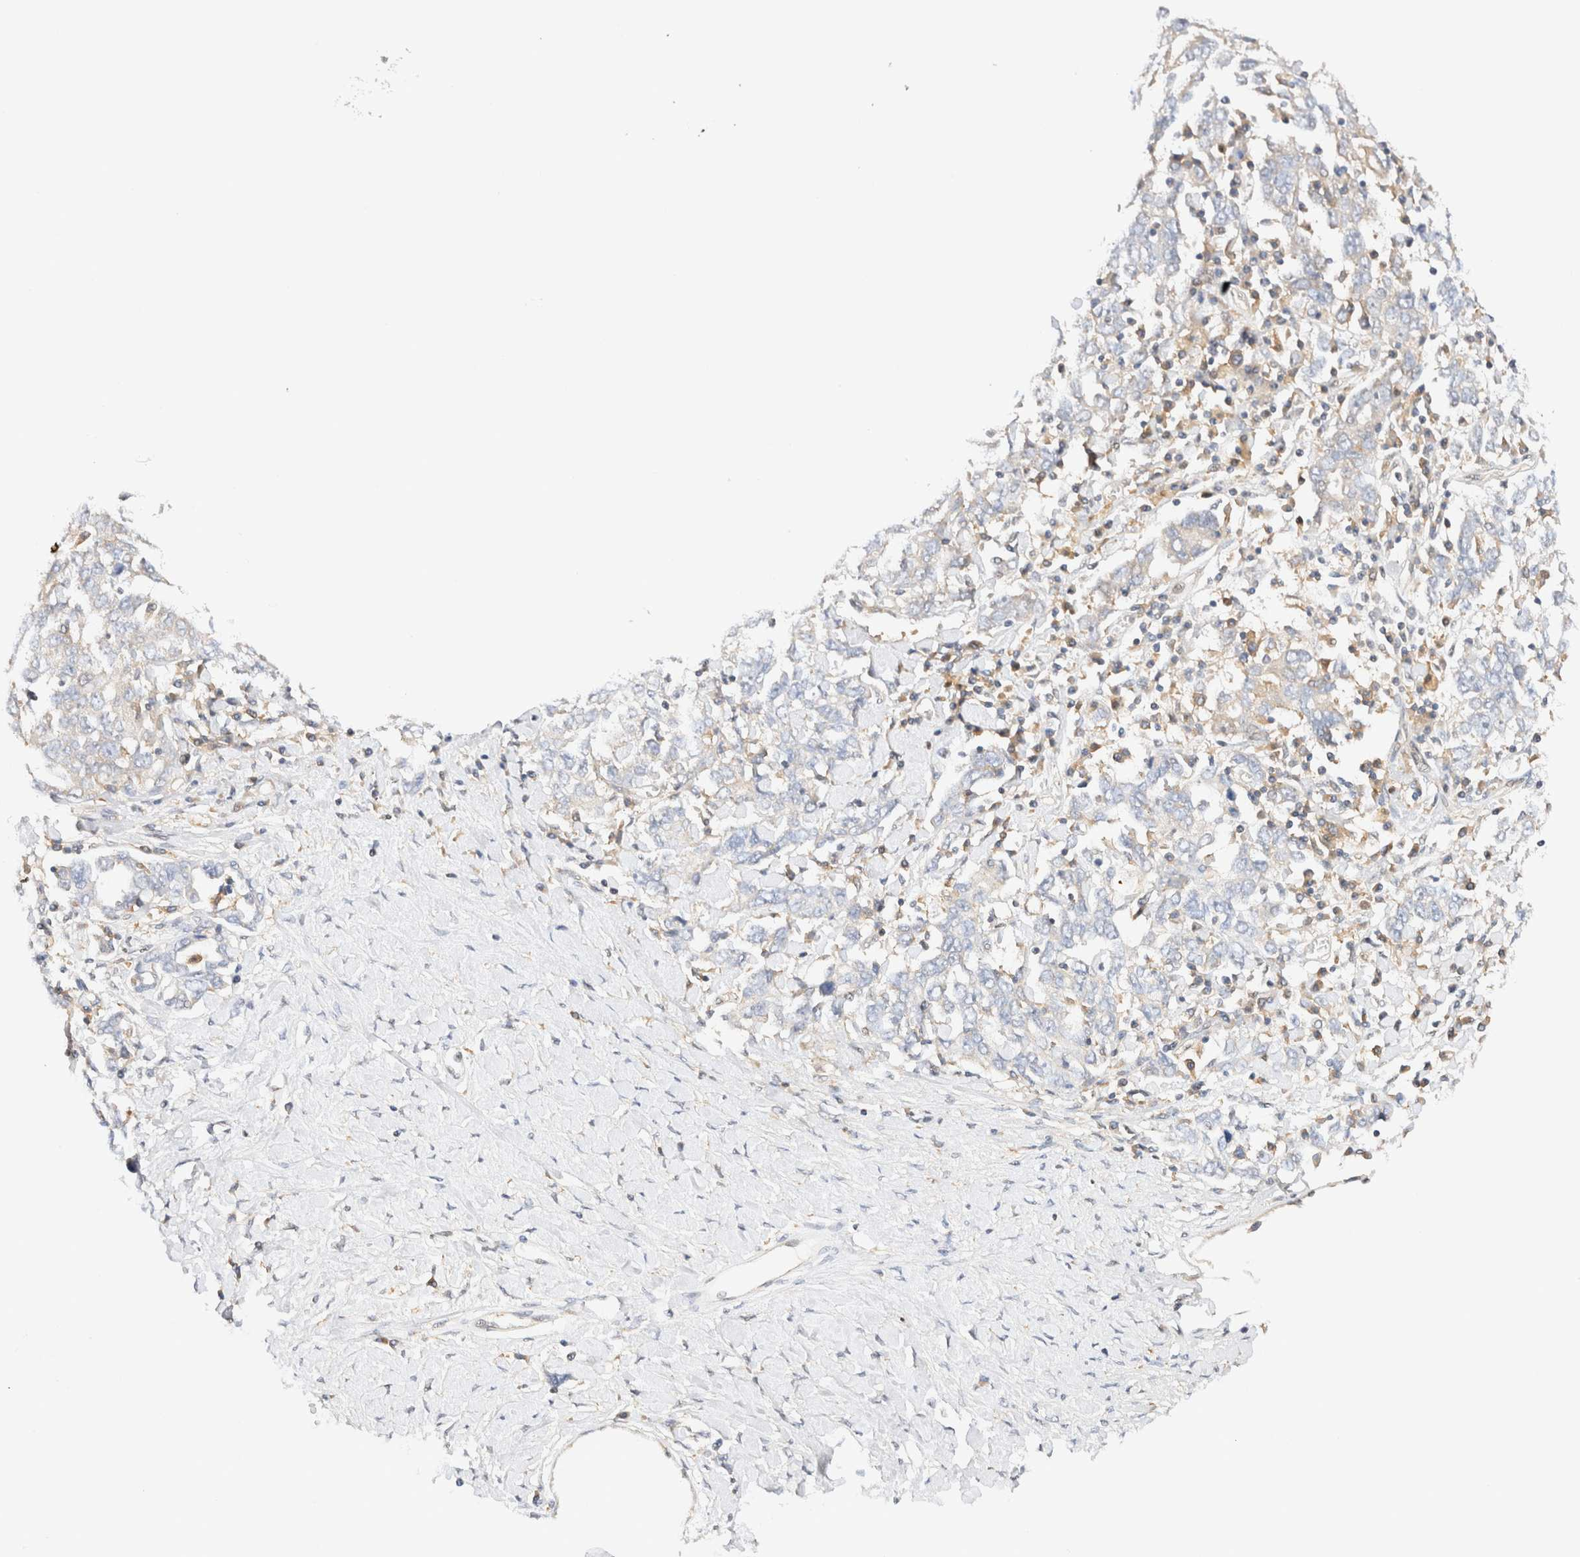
{"staining": {"intensity": "negative", "quantity": "none", "location": "none"}, "tissue": "ovarian cancer", "cell_type": "Tumor cells", "image_type": "cancer", "snomed": [{"axis": "morphology", "description": "Carcinoma, endometroid"}, {"axis": "topography", "description": "Ovary"}], "caption": "This is an IHC image of endometroid carcinoma (ovarian). There is no expression in tumor cells.", "gene": "RABEP1", "patient": {"sex": "female", "age": 62}}